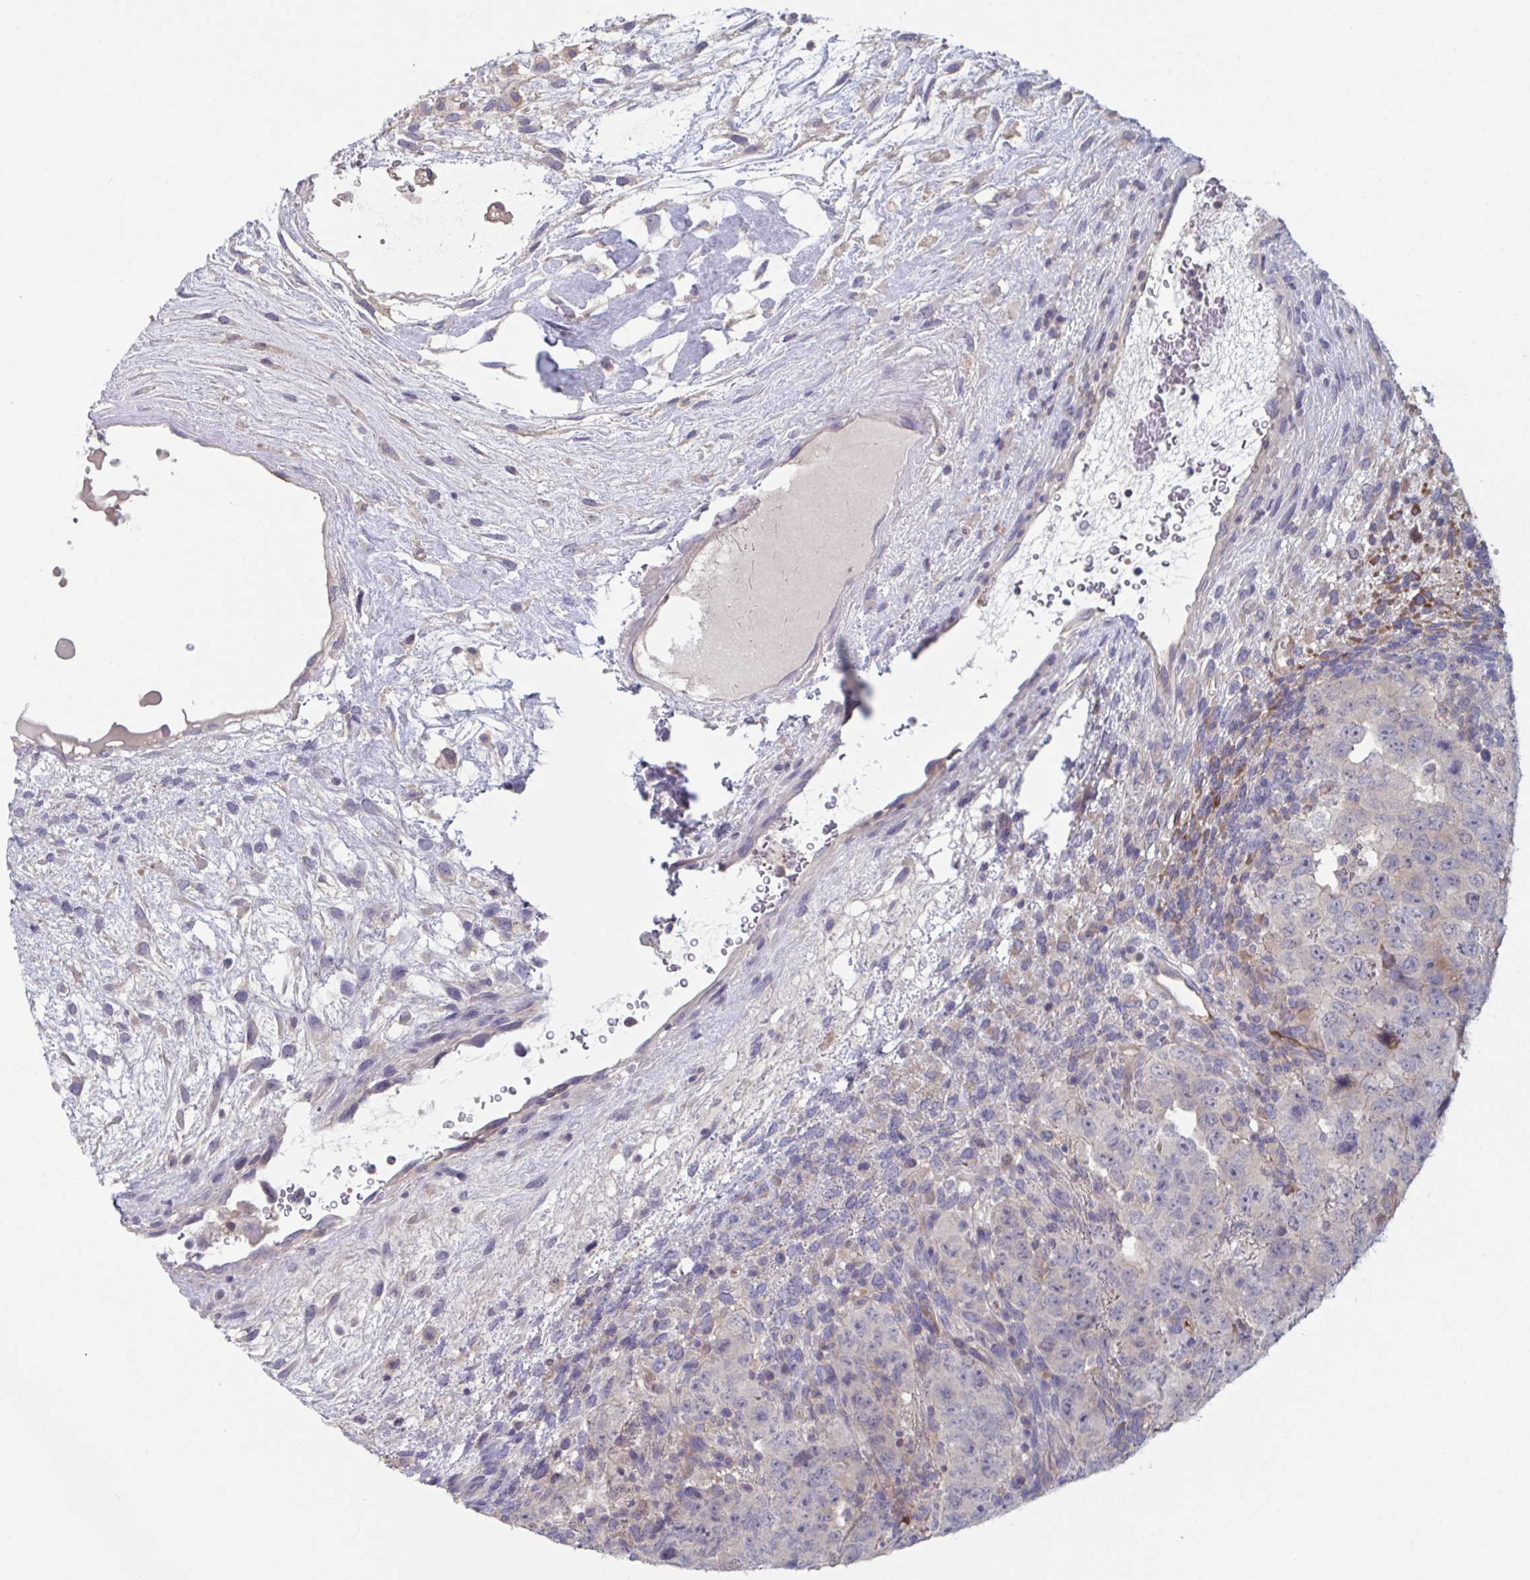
{"staining": {"intensity": "negative", "quantity": "none", "location": "none"}, "tissue": "testis cancer", "cell_type": "Tumor cells", "image_type": "cancer", "snomed": [{"axis": "morphology", "description": "Carcinoma, Embryonal, NOS"}, {"axis": "topography", "description": "Testis"}], "caption": "High power microscopy image of an IHC histopathology image of testis embryonal carcinoma, revealing no significant positivity in tumor cells.", "gene": "STK26", "patient": {"sex": "male", "age": 24}}